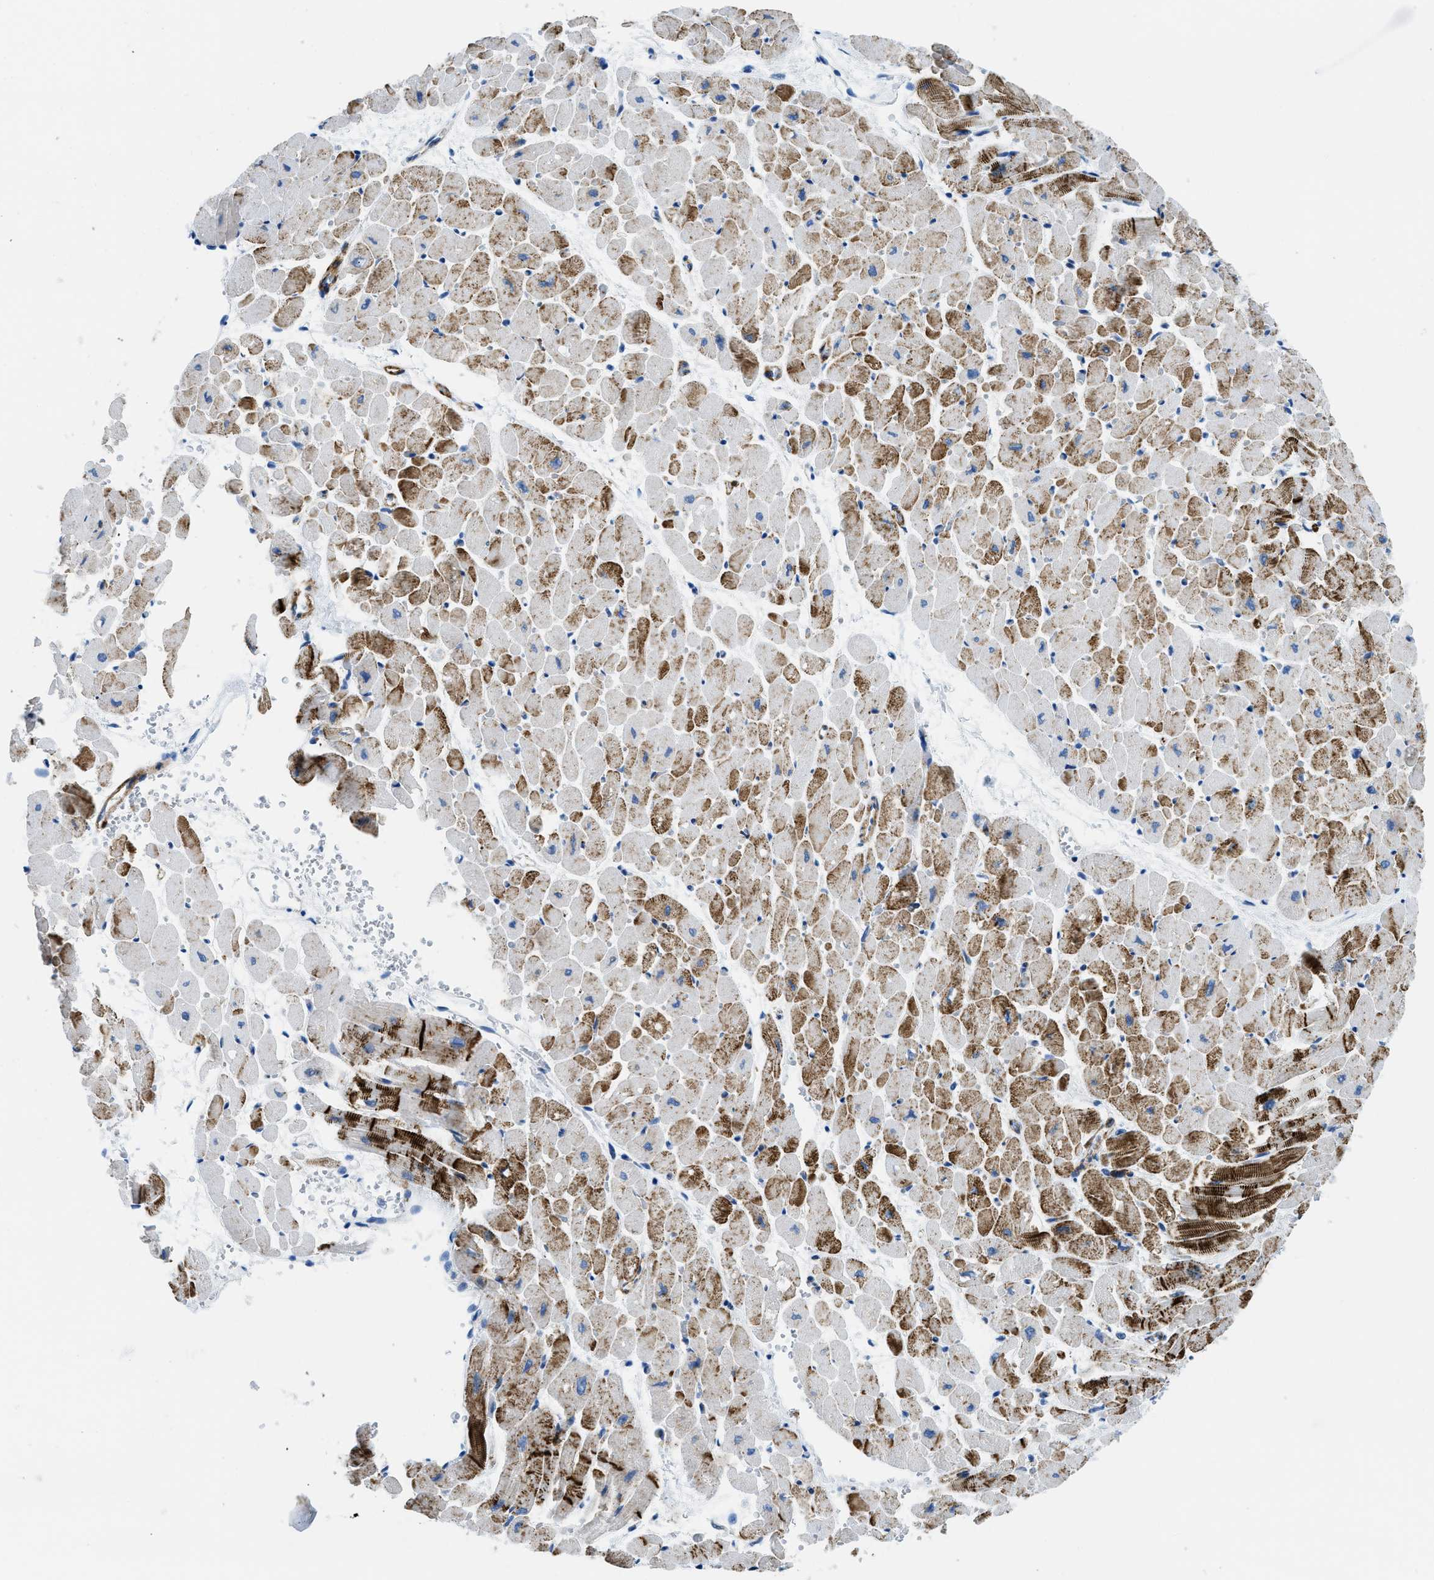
{"staining": {"intensity": "moderate", "quantity": "25%-75%", "location": "cytoplasmic/membranous"}, "tissue": "heart muscle", "cell_type": "Cardiomyocytes", "image_type": "normal", "snomed": [{"axis": "morphology", "description": "Normal tissue, NOS"}, {"axis": "topography", "description": "Heart"}], "caption": "Immunohistochemical staining of benign heart muscle shows moderate cytoplasmic/membranous protein positivity in approximately 25%-75% of cardiomyocytes.", "gene": "CUTA", "patient": {"sex": "male", "age": 45}}